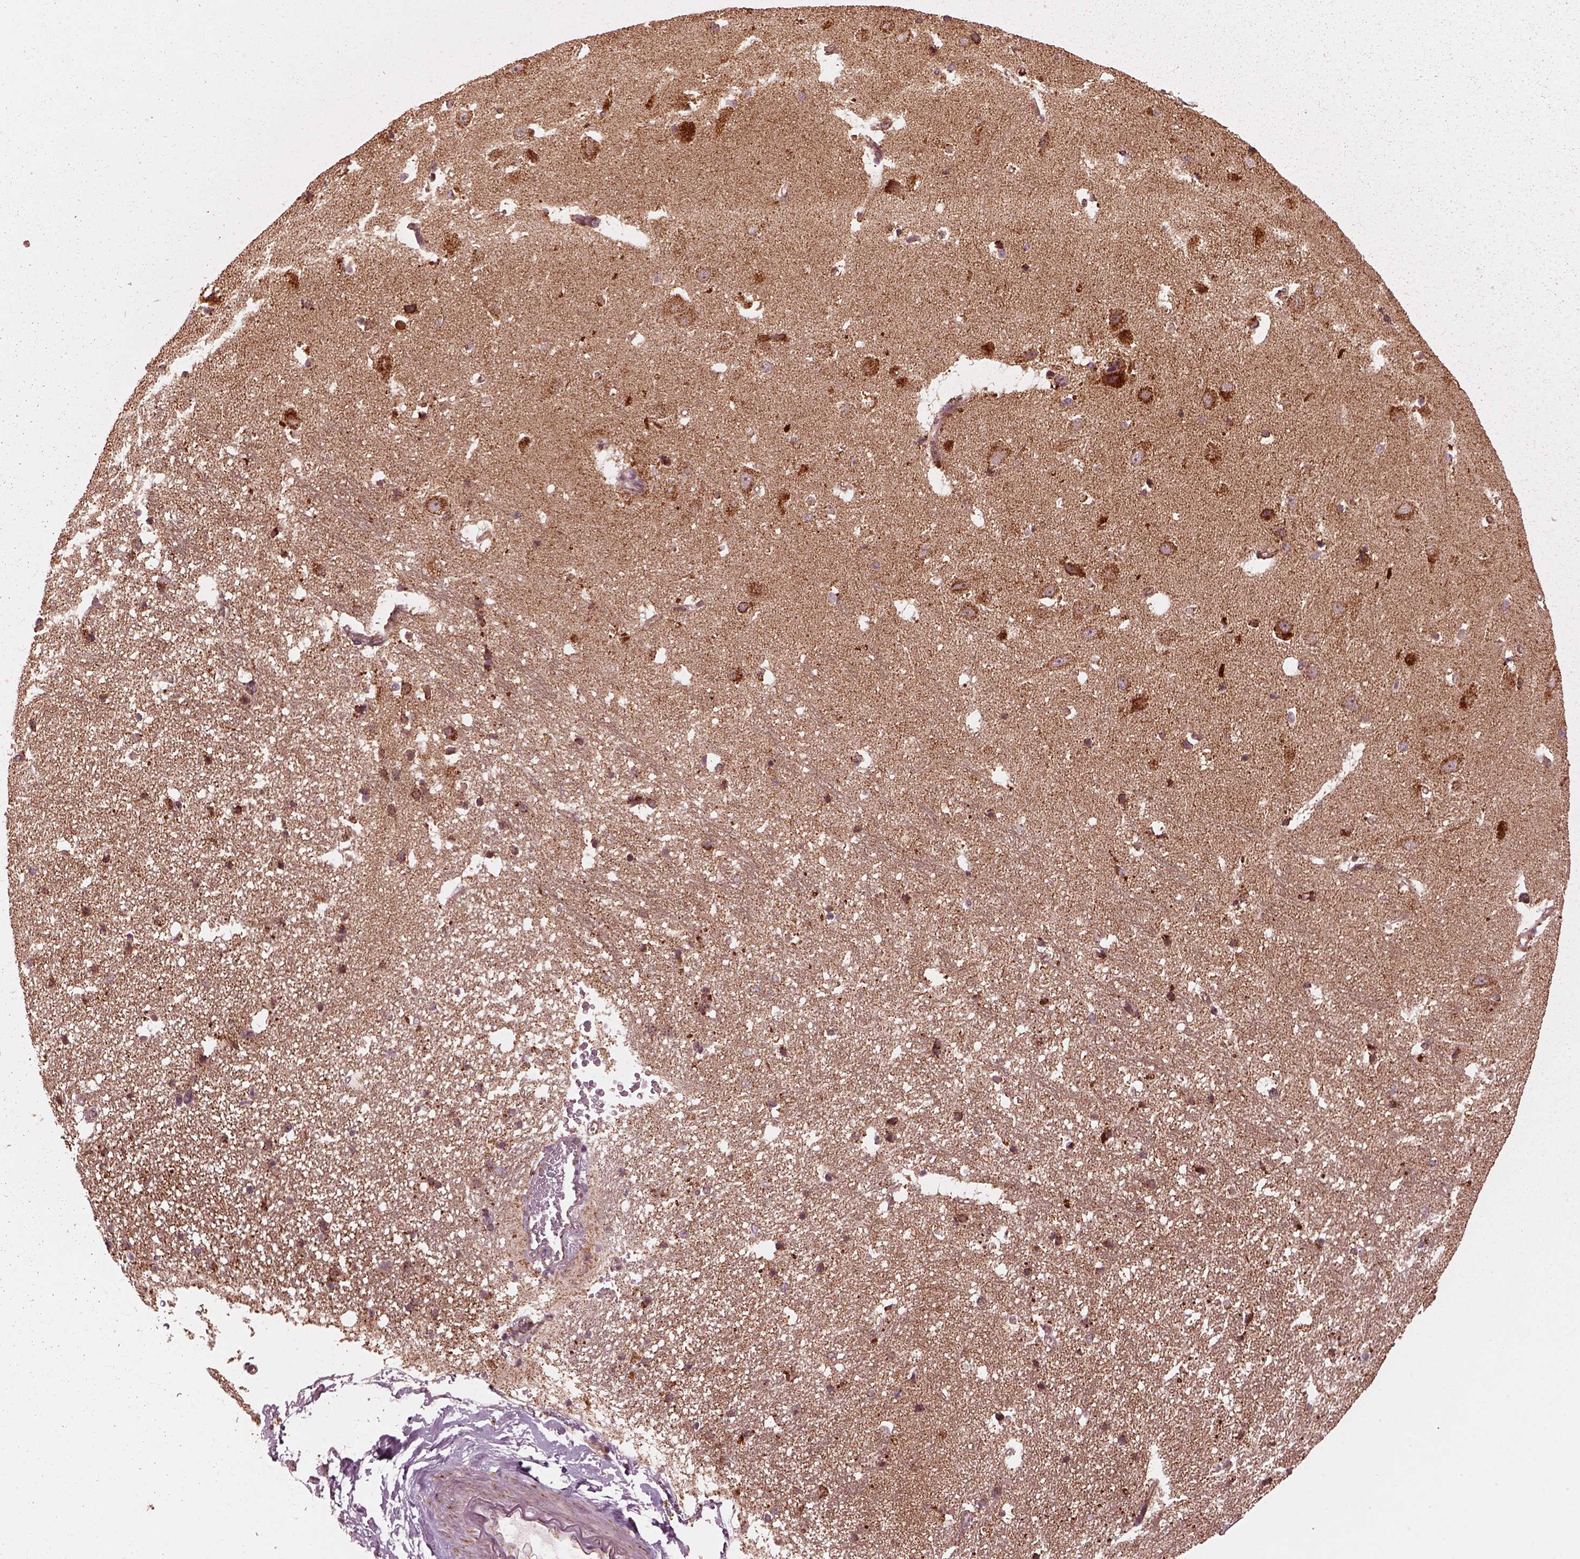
{"staining": {"intensity": "moderate", "quantity": "25%-75%", "location": "cytoplasmic/membranous"}, "tissue": "hippocampus", "cell_type": "Glial cells", "image_type": "normal", "snomed": [{"axis": "morphology", "description": "Normal tissue, NOS"}, {"axis": "topography", "description": "Hippocampus"}], "caption": "Immunohistochemical staining of unremarkable human hippocampus exhibits medium levels of moderate cytoplasmic/membranous expression in approximately 25%-75% of glial cells.", "gene": "NDUFB10", "patient": {"sex": "male", "age": 44}}